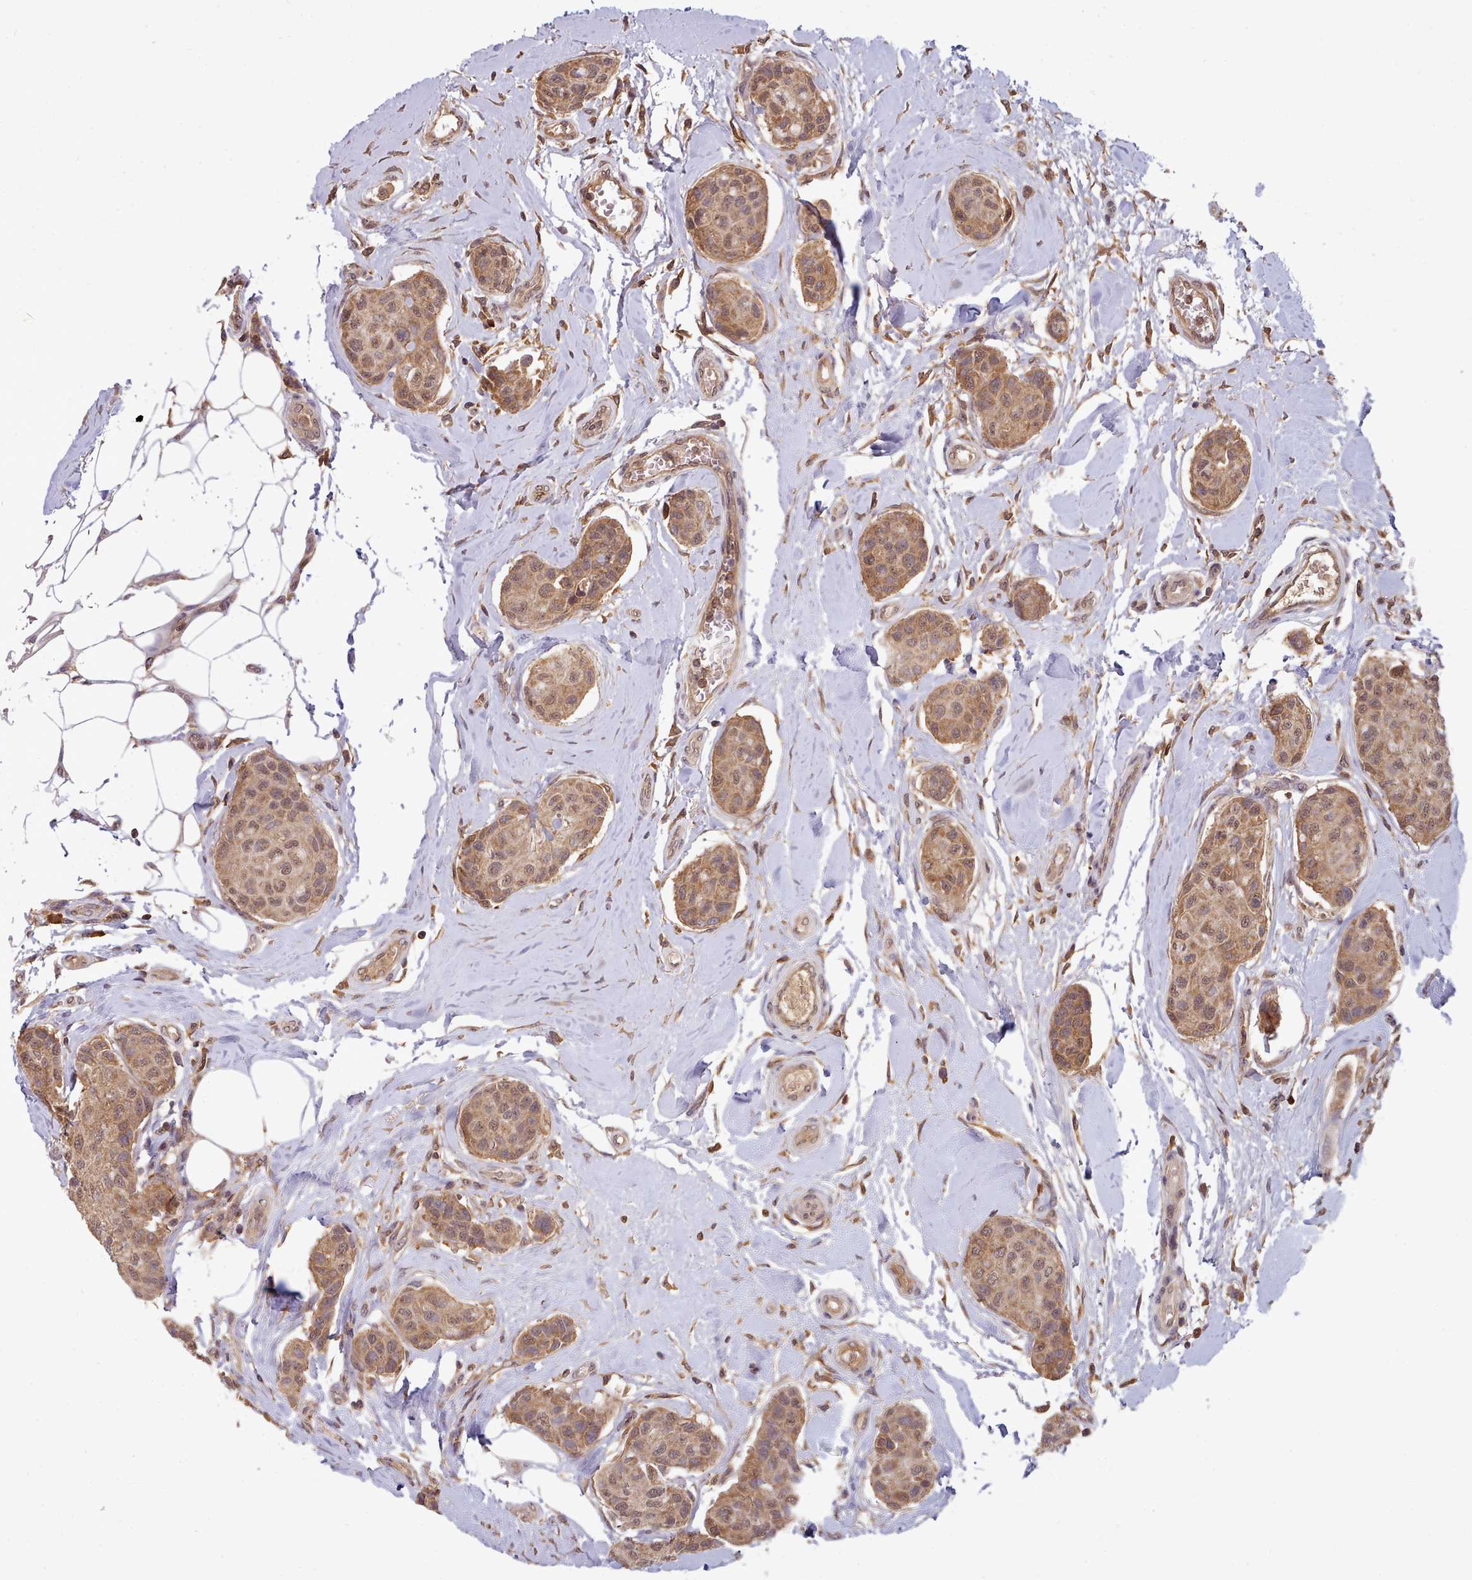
{"staining": {"intensity": "moderate", "quantity": ">75%", "location": "cytoplasmic/membranous,nuclear"}, "tissue": "breast cancer", "cell_type": "Tumor cells", "image_type": "cancer", "snomed": [{"axis": "morphology", "description": "Duct carcinoma"}, {"axis": "topography", "description": "Breast"}, {"axis": "topography", "description": "Lymph node"}], "caption": "This histopathology image shows immunohistochemistry staining of human breast invasive ductal carcinoma, with medium moderate cytoplasmic/membranous and nuclear positivity in approximately >75% of tumor cells.", "gene": "PIP4P1", "patient": {"sex": "female", "age": 80}}